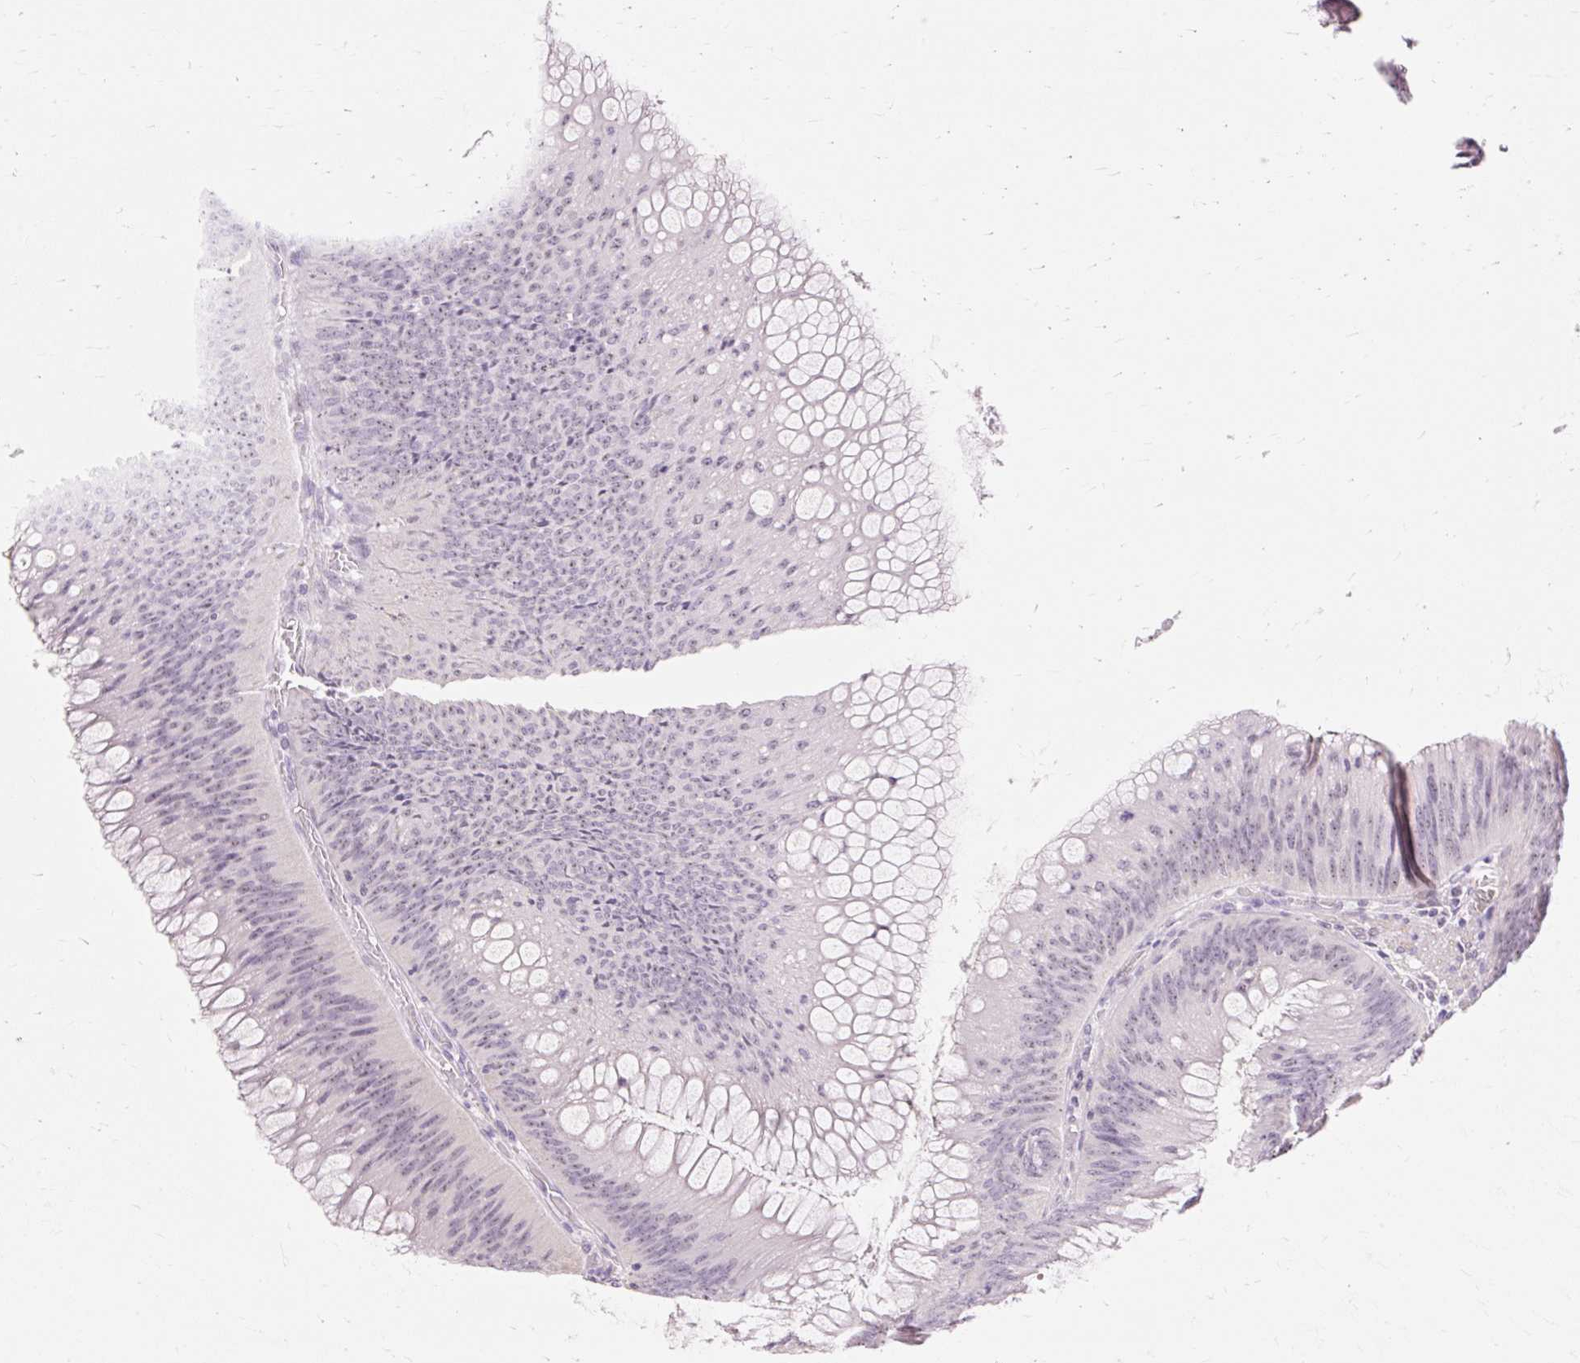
{"staining": {"intensity": "weak", "quantity": "<25%", "location": "nuclear"}, "tissue": "colorectal cancer", "cell_type": "Tumor cells", "image_type": "cancer", "snomed": [{"axis": "morphology", "description": "Adenocarcinoma, NOS"}, {"axis": "topography", "description": "Rectum"}], "caption": "Histopathology image shows no protein staining in tumor cells of colorectal adenocarcinoma tissue. (IHC, brightfield microscopy, high magnification).", "gene": "OBP2A", "patient": {"sex": "female", "age": 72}}